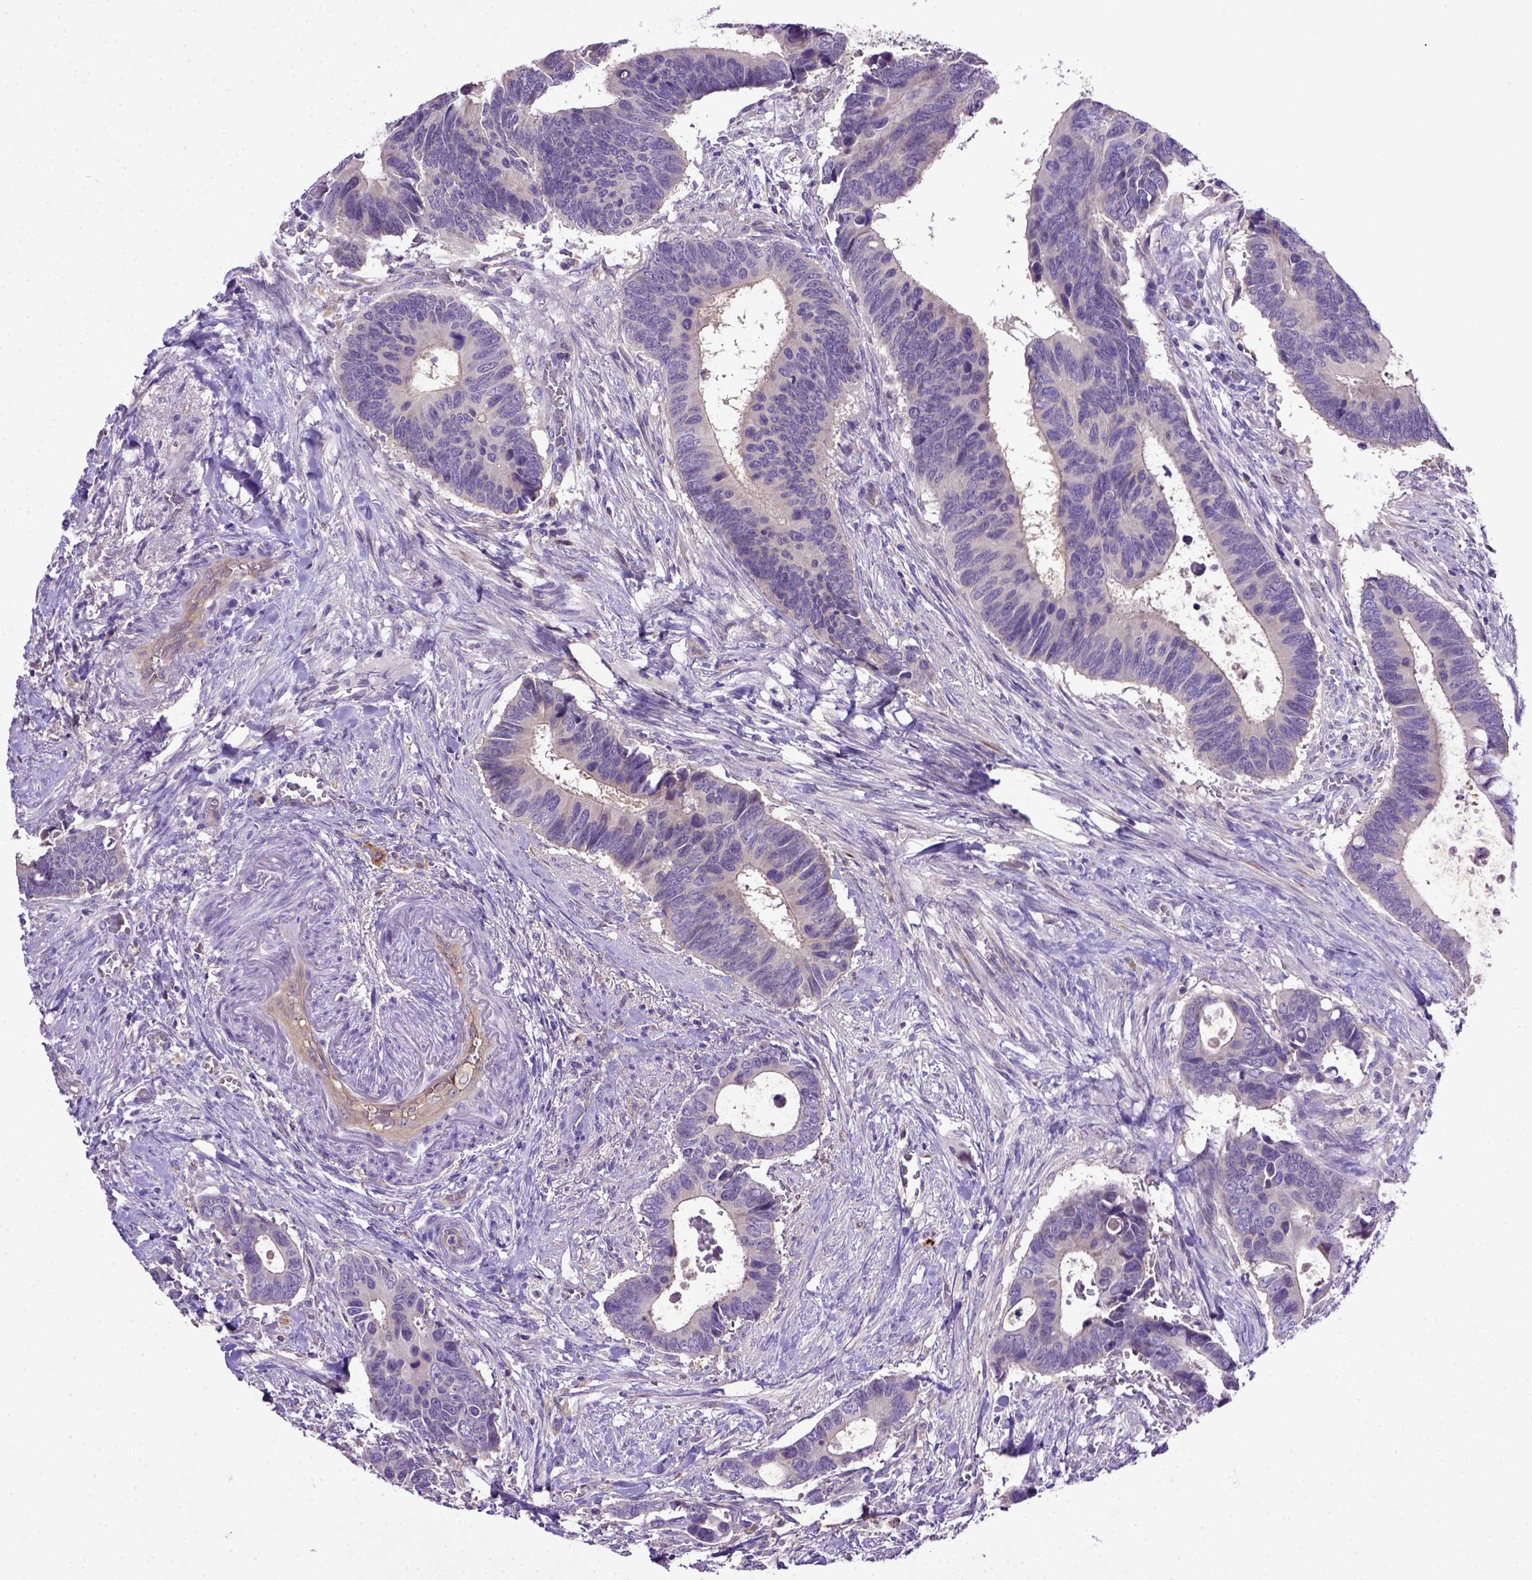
{"staining": {"intensity": "negative", "quantity": "none", "location": "none"}, "tissue": "colorectal cancer", "cell_type": "Tumor cells", "image_type": "cancer", "snomed": [{"axis": "morphology", "description": "Adenocarcinoma, NOS"}, {"axis": "topography", "description": "Colon"}], "caption": "The image reveals no significant positivity in tumor cells of adenocarcinoma (colorectal). (DAB (3,3'-diaminobenzidine) immunohistochemistry with hematoxylin counter stain).", "gene": "DEPDC1B", "patient": {"sex": "male", "age": 49}}